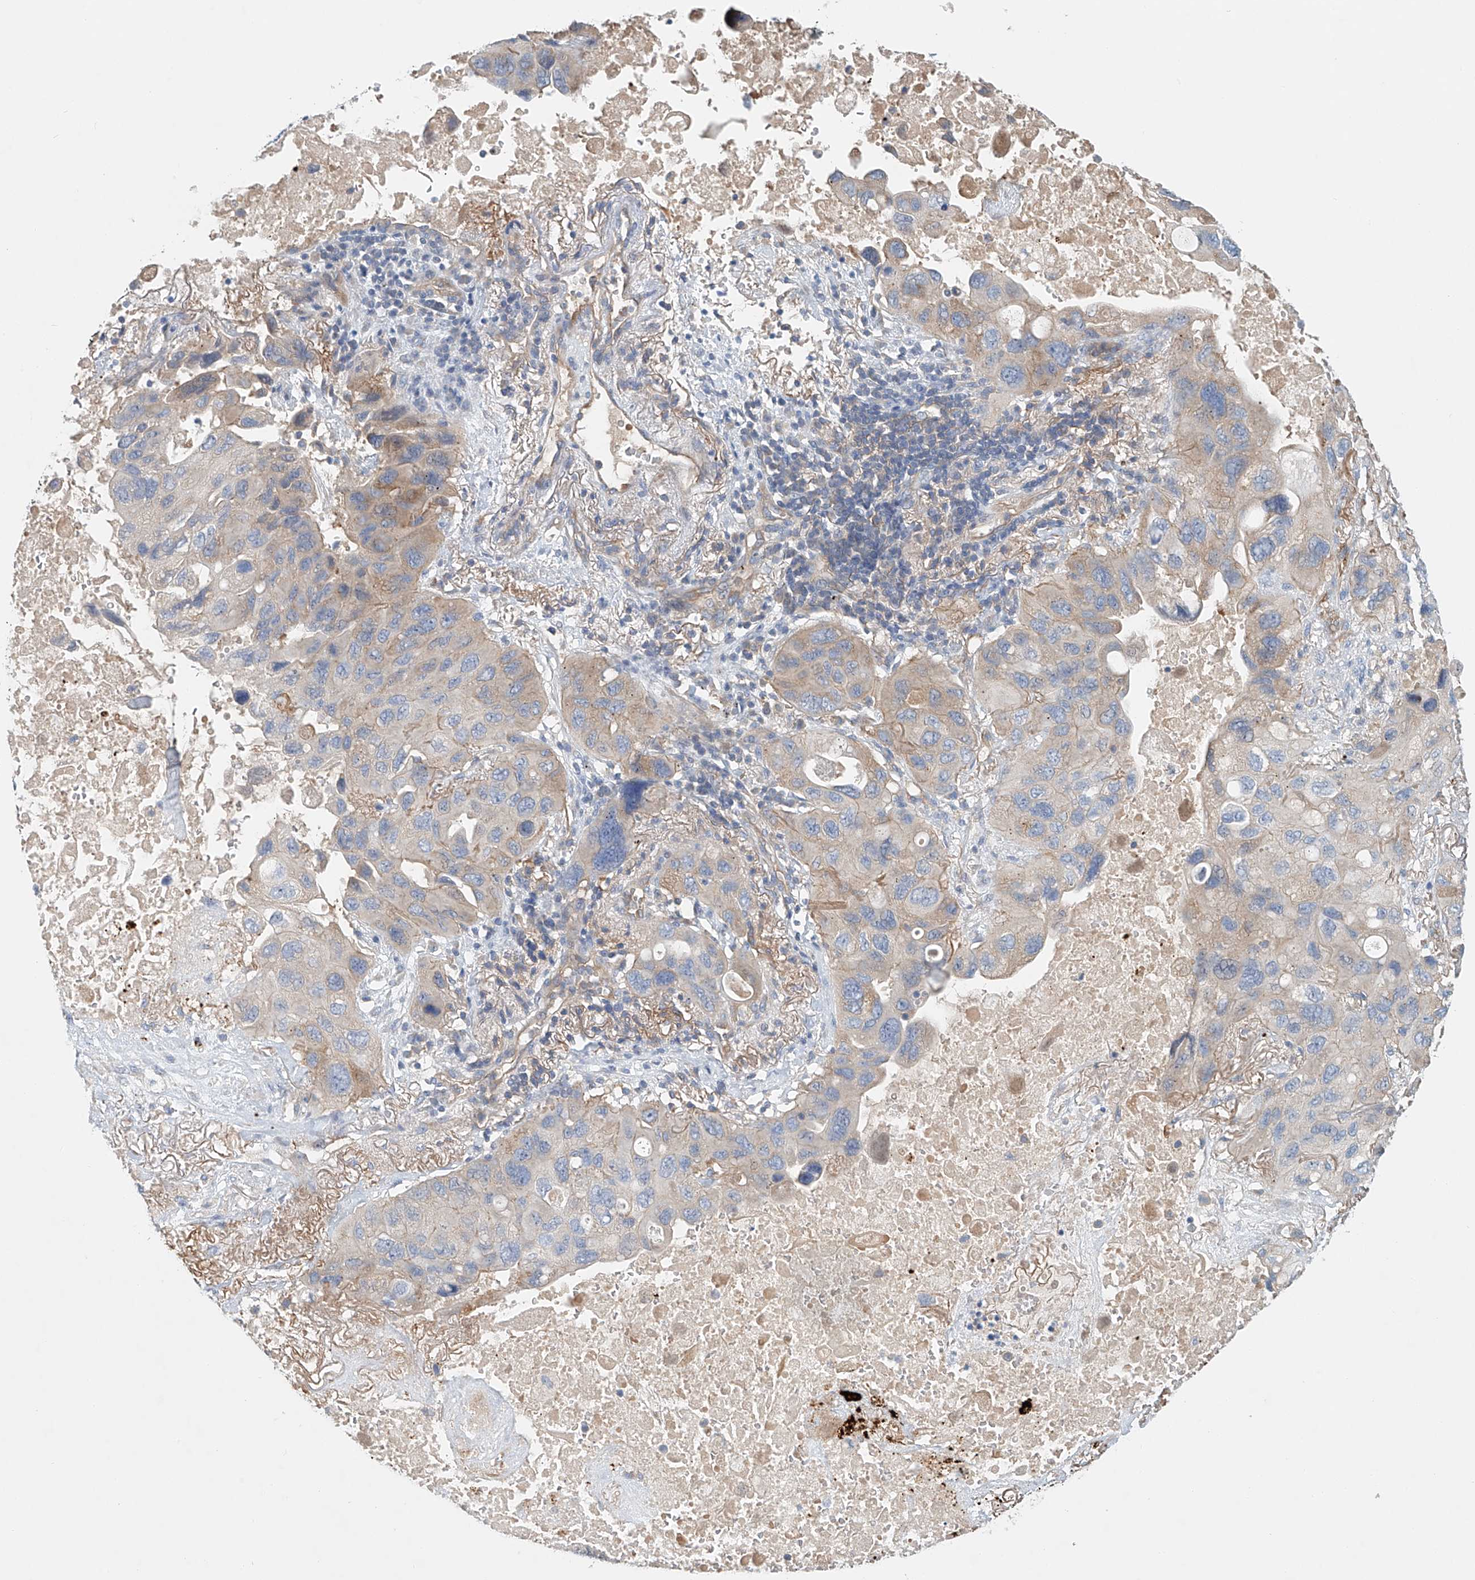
{"staining": {"intensity": "weak", "quantity": "<25%", "location": "cytoplasmic/membranous"}, "tissue": "lung cancer", "cell_type": "Tumor cells", "image_type": "cancer", "snomed": [{"axis": "morphology", "description": "Squamous cell carcinoma, NOS"}, {"axis": "topography", "description": "Lung"}], "caption": "Tumor cells show no significant positivity in lung cancer (squamous cell carcinoma).", "gene": "FRYL", "patient": {"sex": "female", "age": 73}}